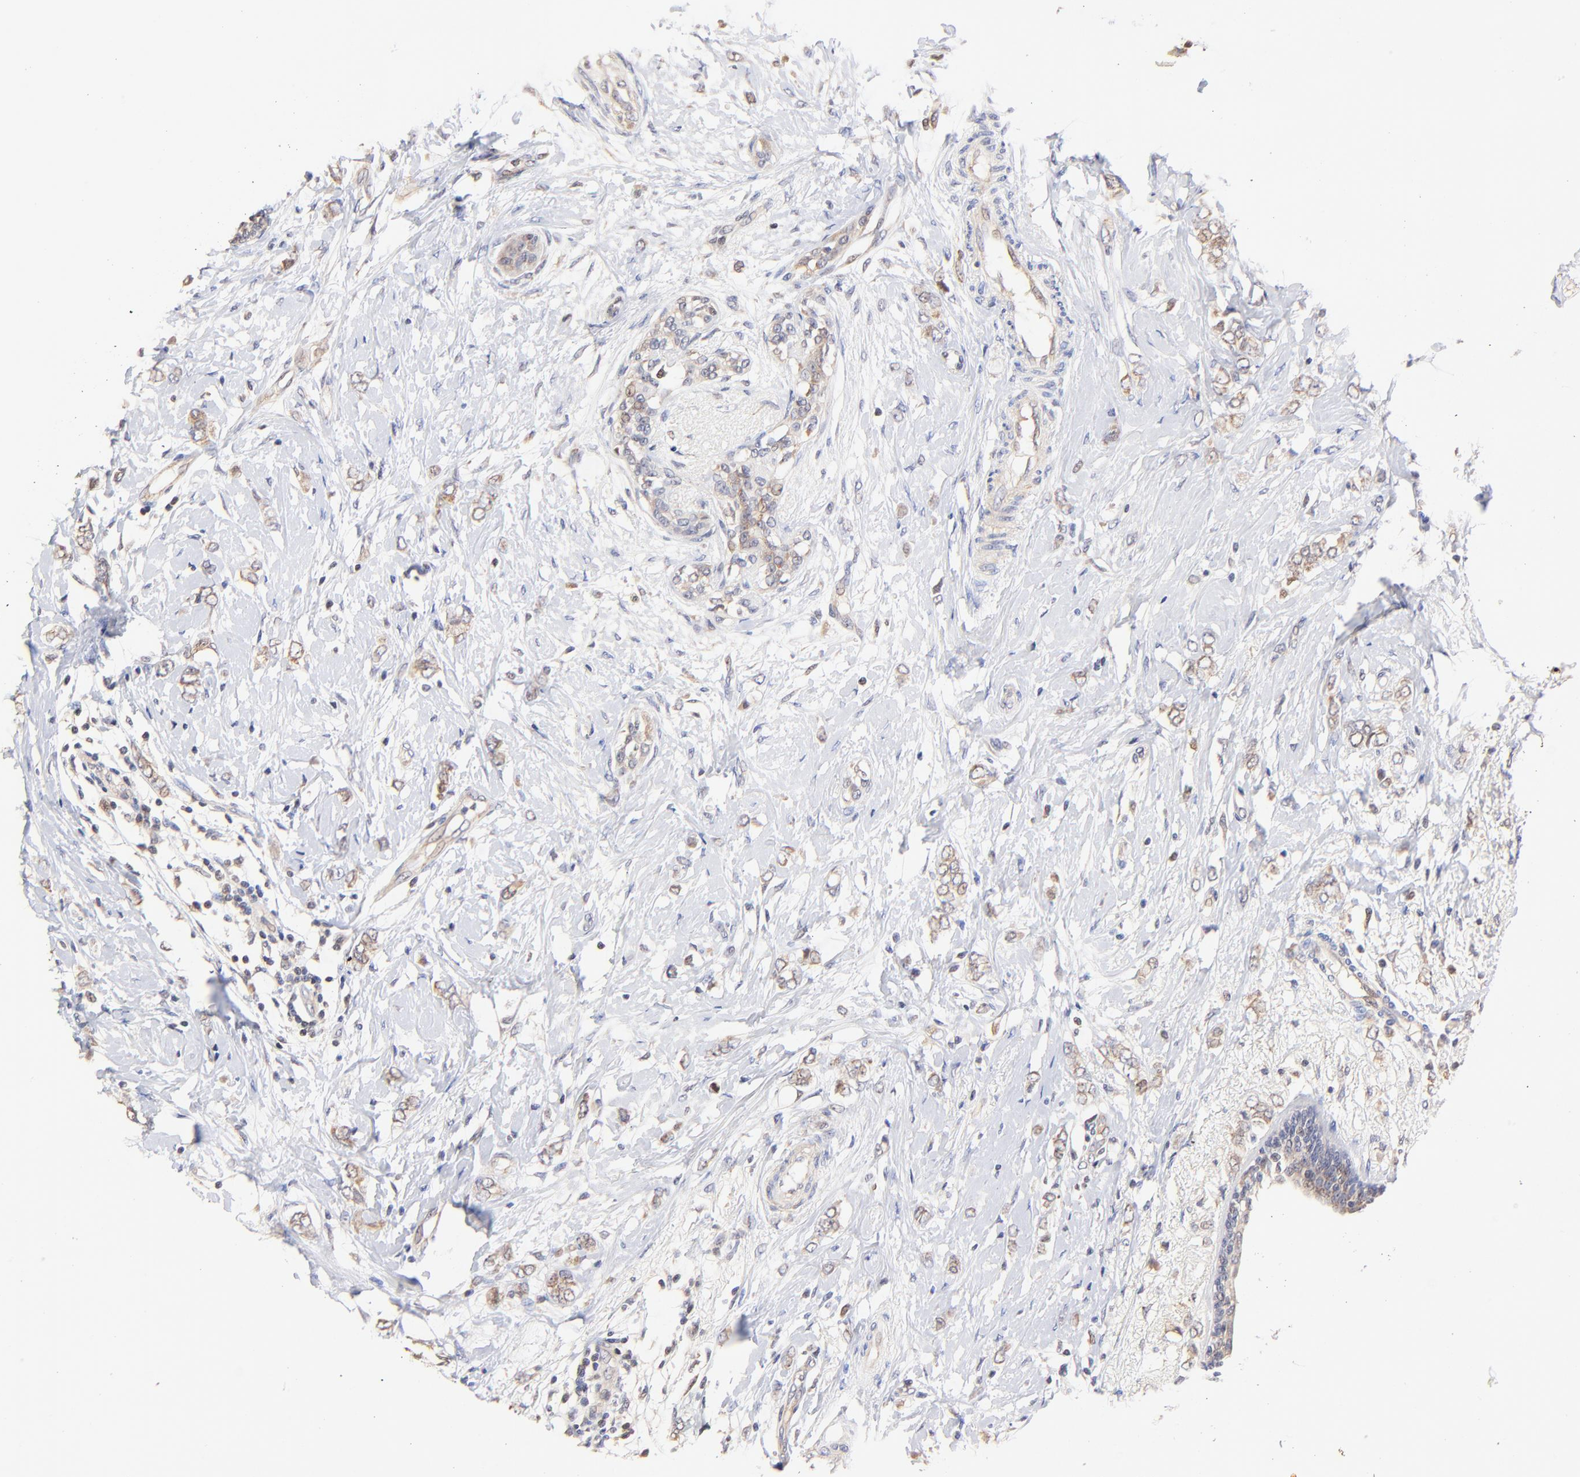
{"staining": {"intensity": "moderate", "quantity": ">75%", "location": "cytoplasmic/membranous"}, "tissue": "breast cancer", "cell_type": "Tumor cells", "image_type": "cancer", "snomed": [{"axis": "morphology", "description": "Normal tissue, NOS"}, {"axis": "morphology", "description": "Lobular carcinoma"}, {"axis": "topography", "description": "Breast"}], "caption": "An immunohistochemistry (IHC) micrograph of neoplastic tissue is shown. Protein staining in brown labels moderate cytoplasmic/membranous positivity in breast cancer within tumor cells. The protein is shown in brown color, while the nuclei are stained blue.", "gene": "BBOF1", "patient": {"sex": "female", "age": 47}}